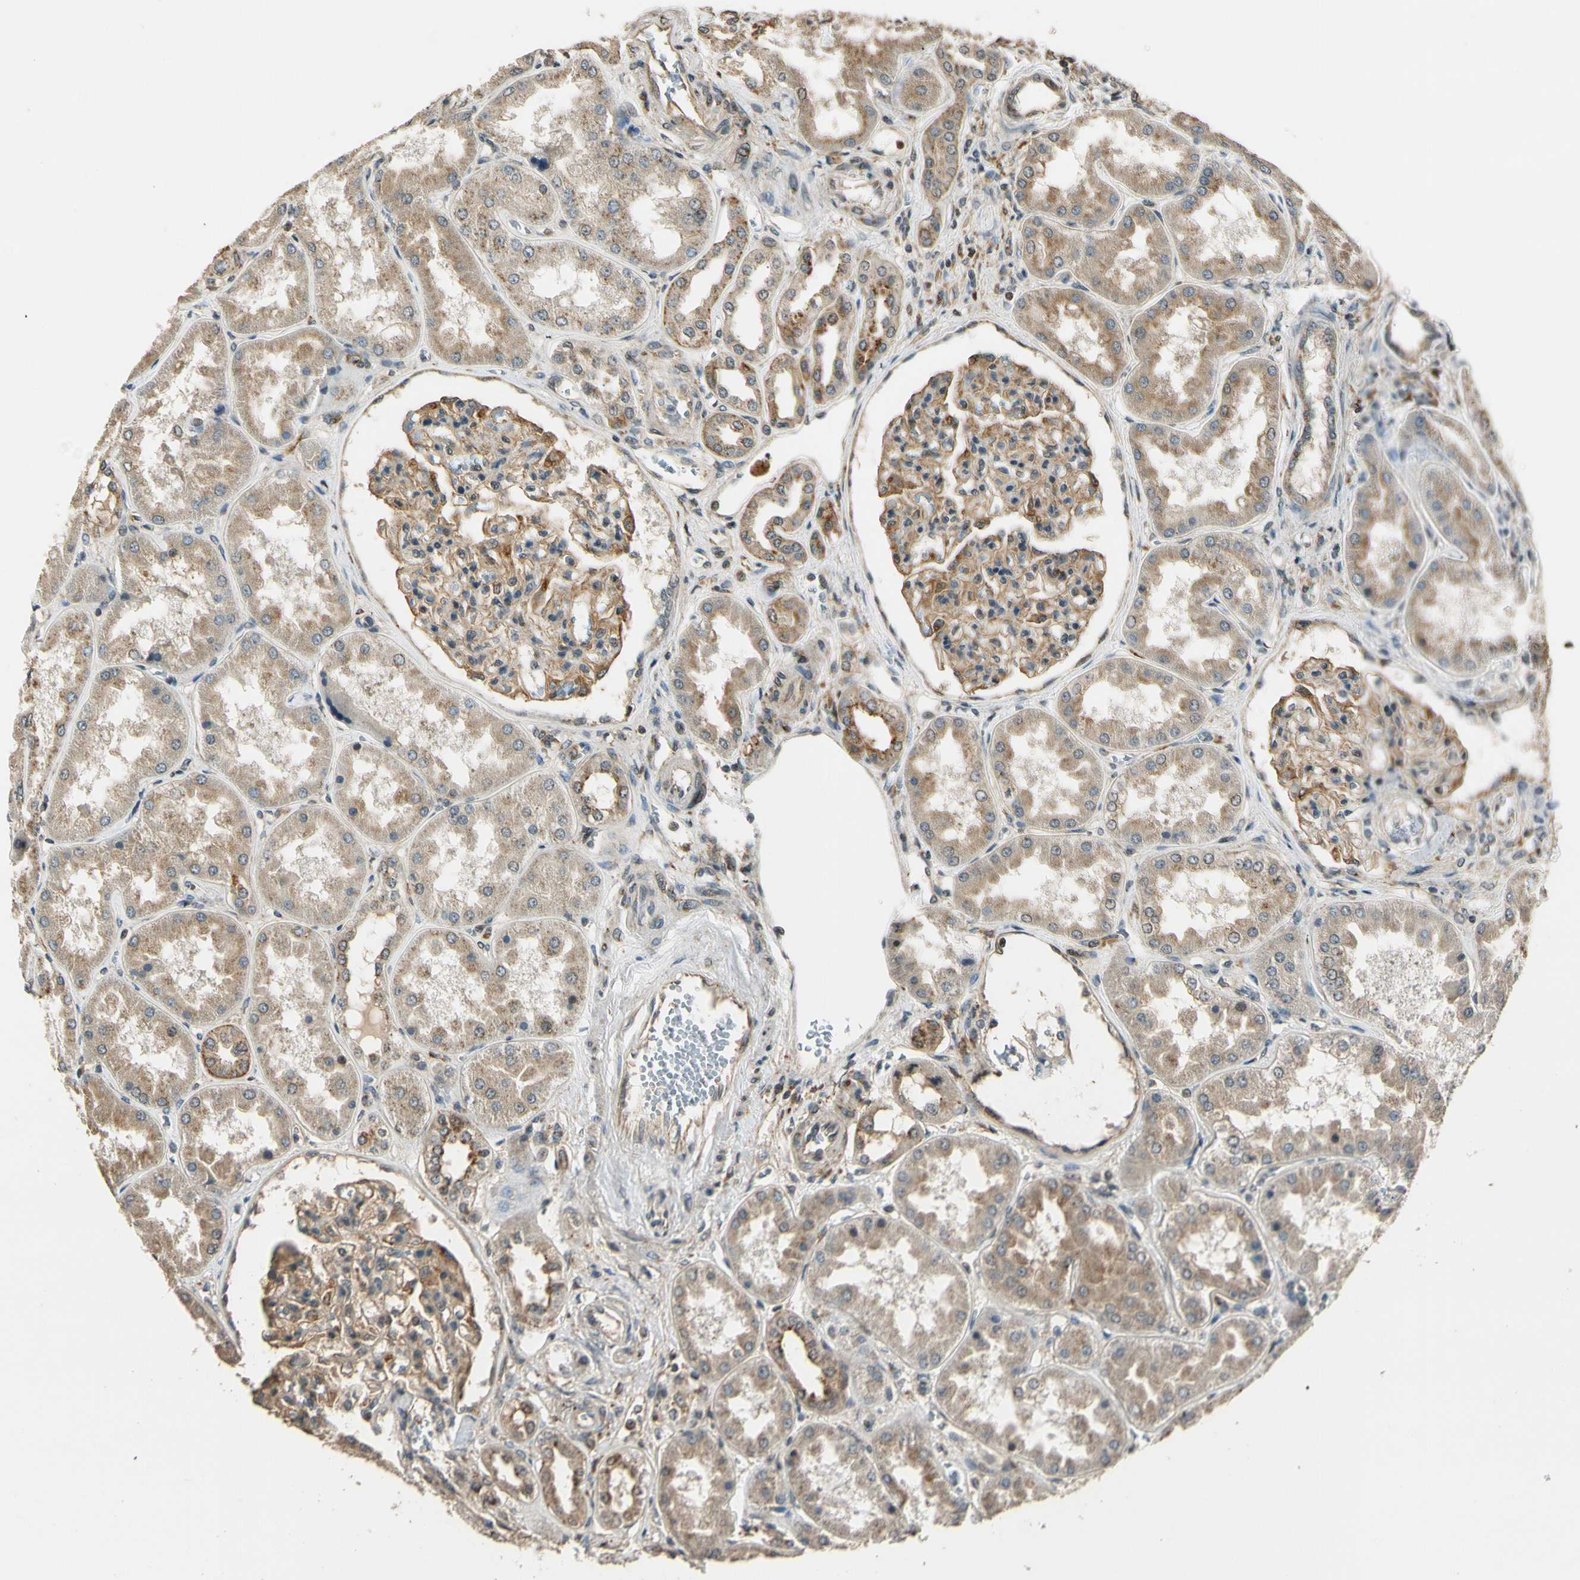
{"staining": {"intensity": "moderate", "quantity": ">75%", "location": "cytoplasmic/membranous"}, "tissue": "kidney", "cell_type": "Cells in glomeruli", "image_type": "normal", "snomed": [{"axis": "morphology", "description": "Normal tissue, NOS"}, {"axis": "topography", "description": "Kidney"}], "caption": "High-power microscopy captured an IHC photomicrograph of benign kidney, revealing moderate cytoplasmic/membranous positivity in approximately >75% of cells in glomeruli.", "gene": "LAMTOR1", "patient": {"sex": "female", "age": 56}}